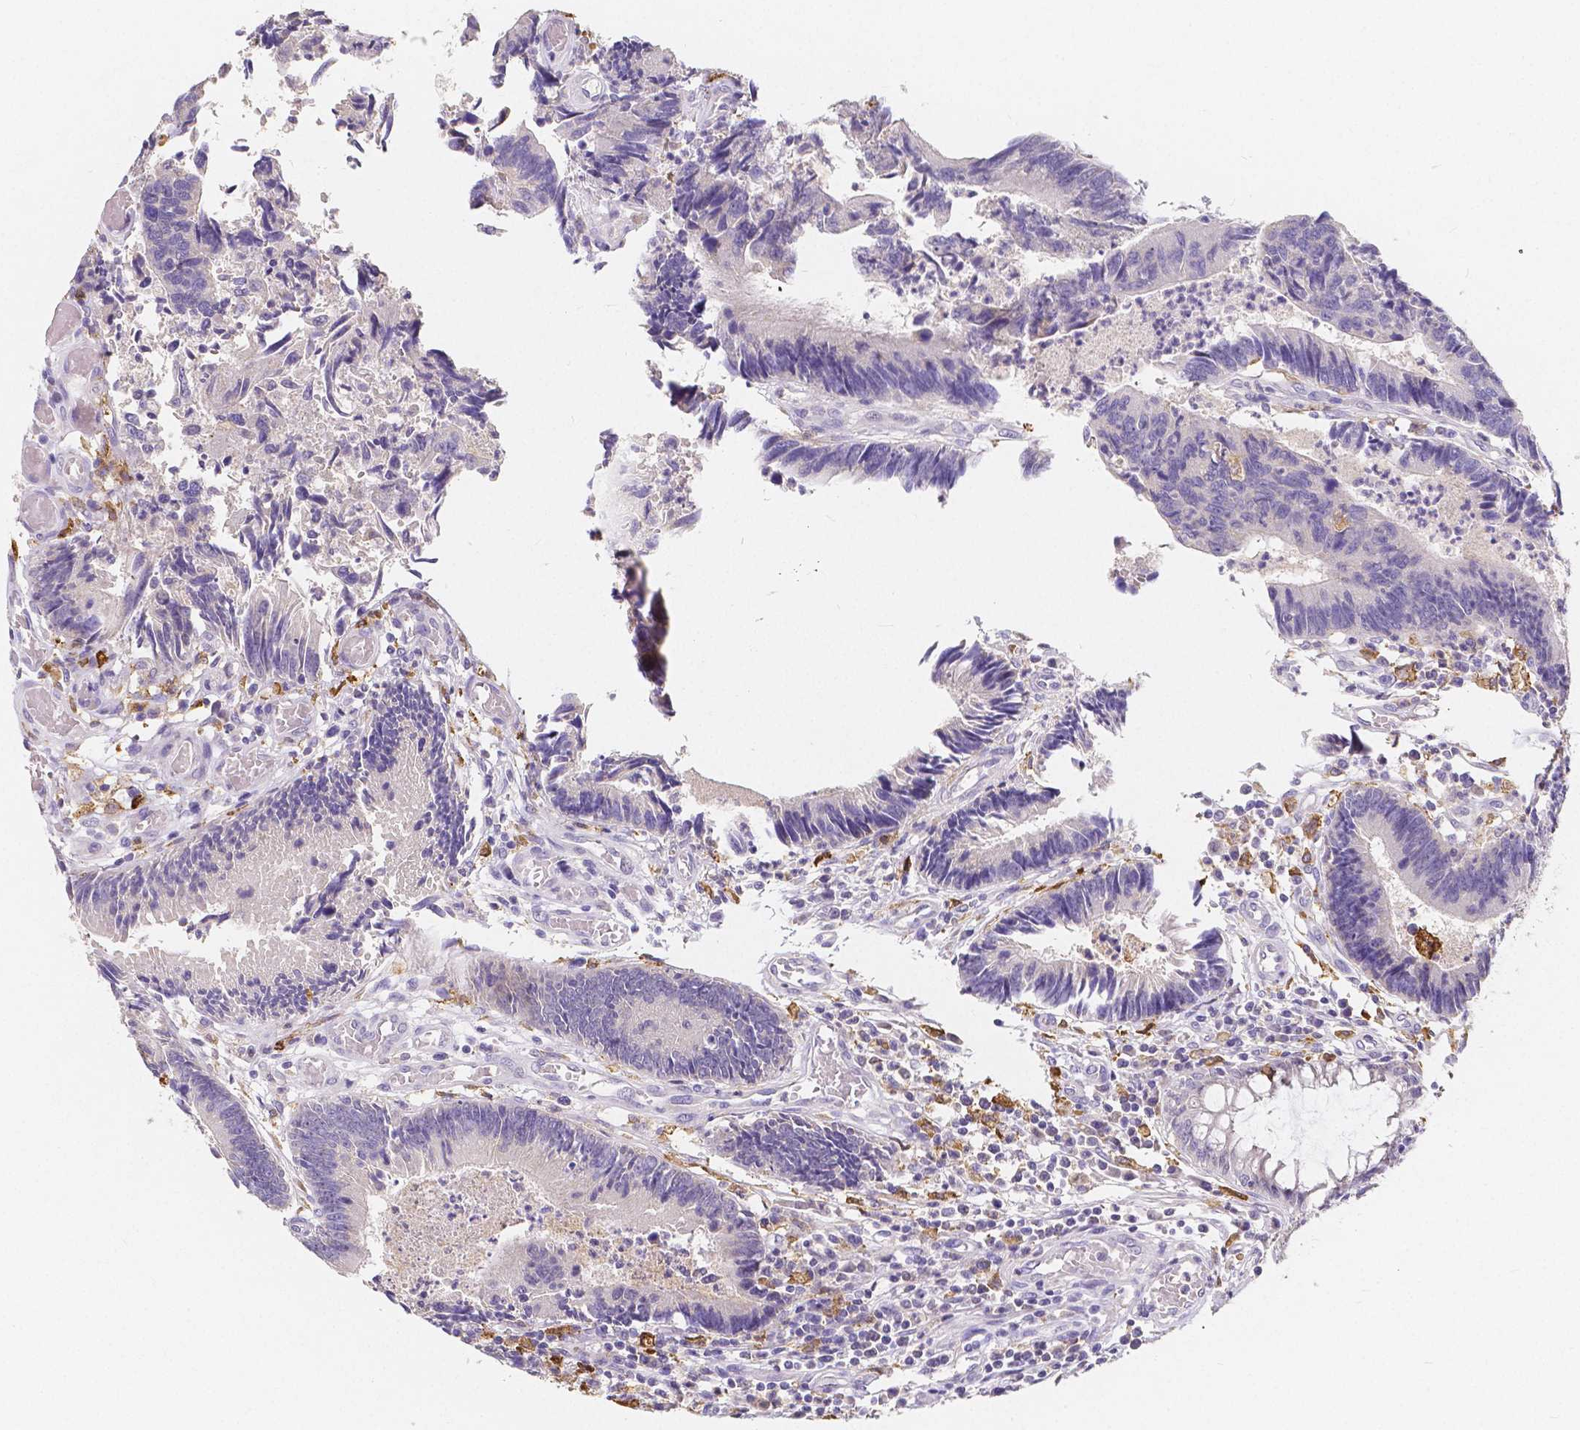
{"staining": {"intensity": "negative", "quantity": "none", "location": "none"}, "tissue": "colorectal cancer", "cell_type": "Tumor cells", "image_type": "cancer", "snomed": [{"axis": "morphology", "description": "Adenocarcinoma, NOS"}, {"axis": "topography", "description": "Colon"}], "caption": "A high-resolution histopathology image shows IHC staining of colorectal cancer, which demonstrates no significant staining in tumor cells.", "gene": "ACP5", "patient": {"sex": "female", "age": 67}}